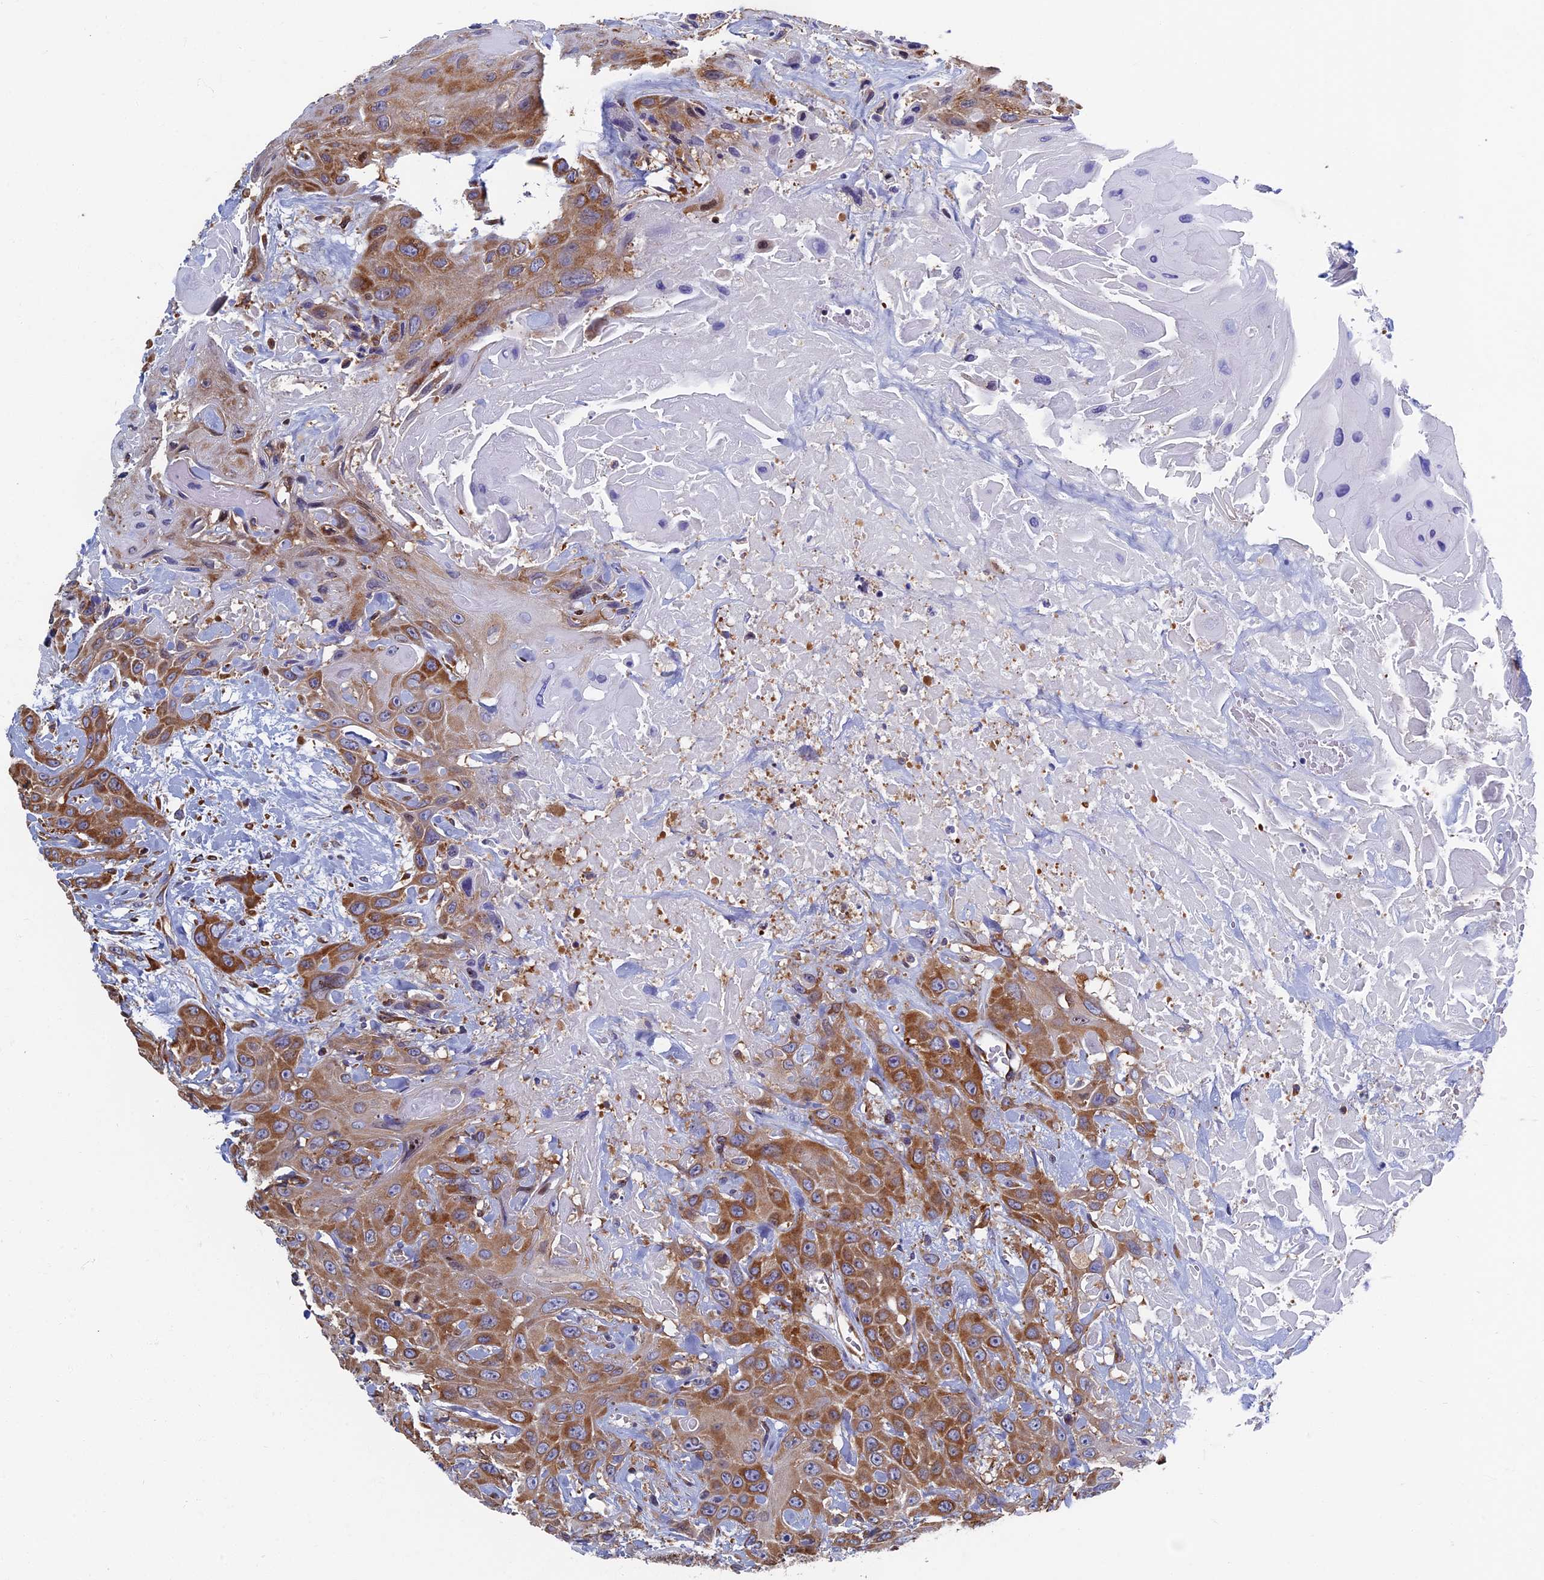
{"staining": {"intensity": "moderate", "quantity": "25%-75%", "location": "cytoplasmic/membranous"}, "tissue": "head and neck cancer", "cell_type": "Tumor cells", "image_type": "cancer", "snomed": [{"axis": "morphology", "description": "Squamous cell carcinoma, NOS"}, {"axis": "topography", "description": "Head-Neck"}], "caption": "Head and neck cancer (squamous cell carcinoma) stained with IHC displays moderate cytoplasmic/membranous positivity in about 25%-75% of tumor cells.", "gene": "YBX1", "patient": {"sex": "male", "age": 81}}